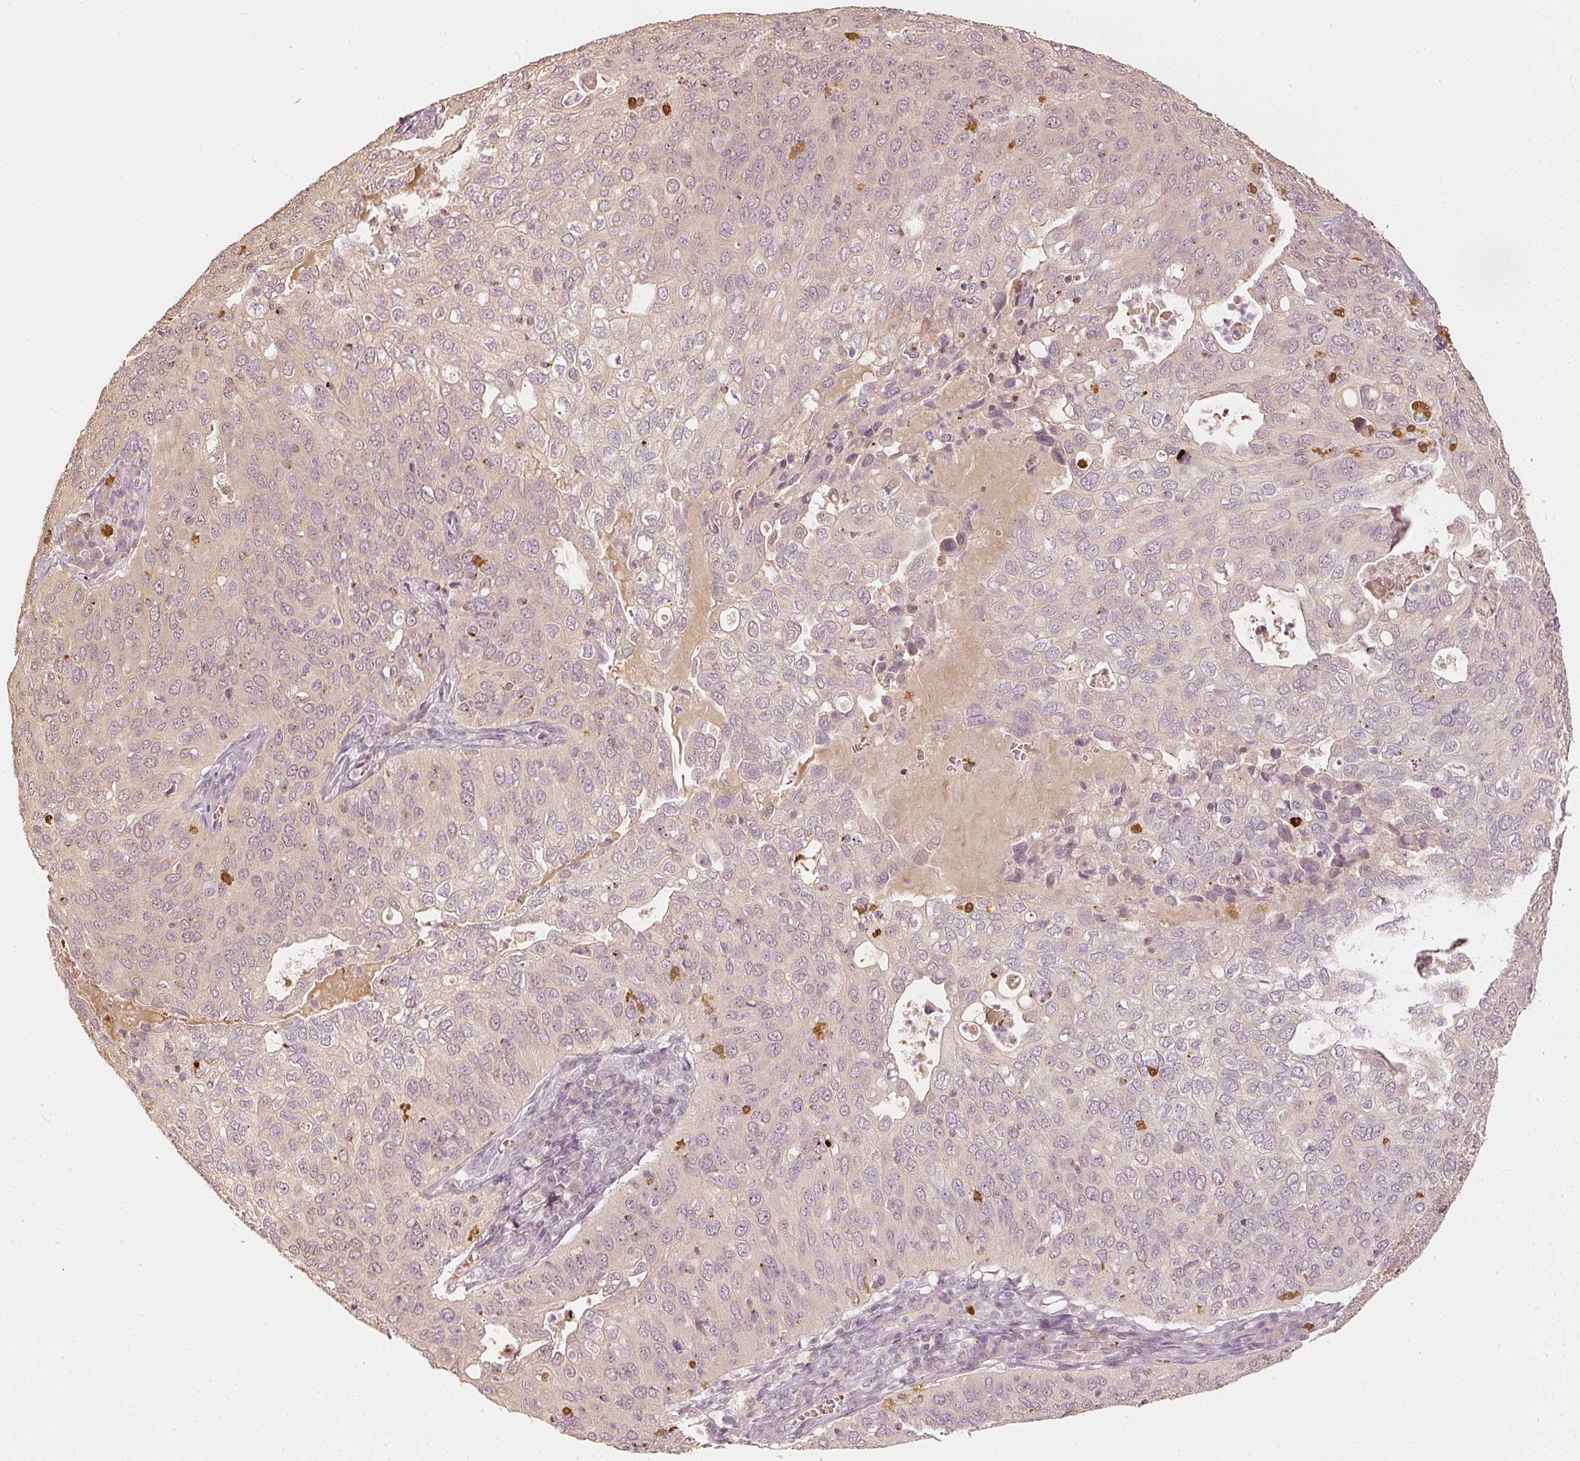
{"staining": {"intensity": "weak", "quantity": "25%-75%", "location": "cytoplasmic/membranous"}, "tissue": "cervical cancer", "cell_type": "Tumor cells", "image_type": "cancer", "snomed": [{"axis": "morphology", "description": "Squamous cell carcinoma, NOS"}, {"axis": "topography", "description": "Cervix"}], "caption": "Immunohistochemistry (IHC) (DAB (3,3'-diaminobenzidine)) staining of cervical cancer displays weak cytoplasmic/membranous protein staining in approximately 25%-75% of tumor cells.", "gene": "GZMA", "patient": {"sex": "female", "age": 36}}